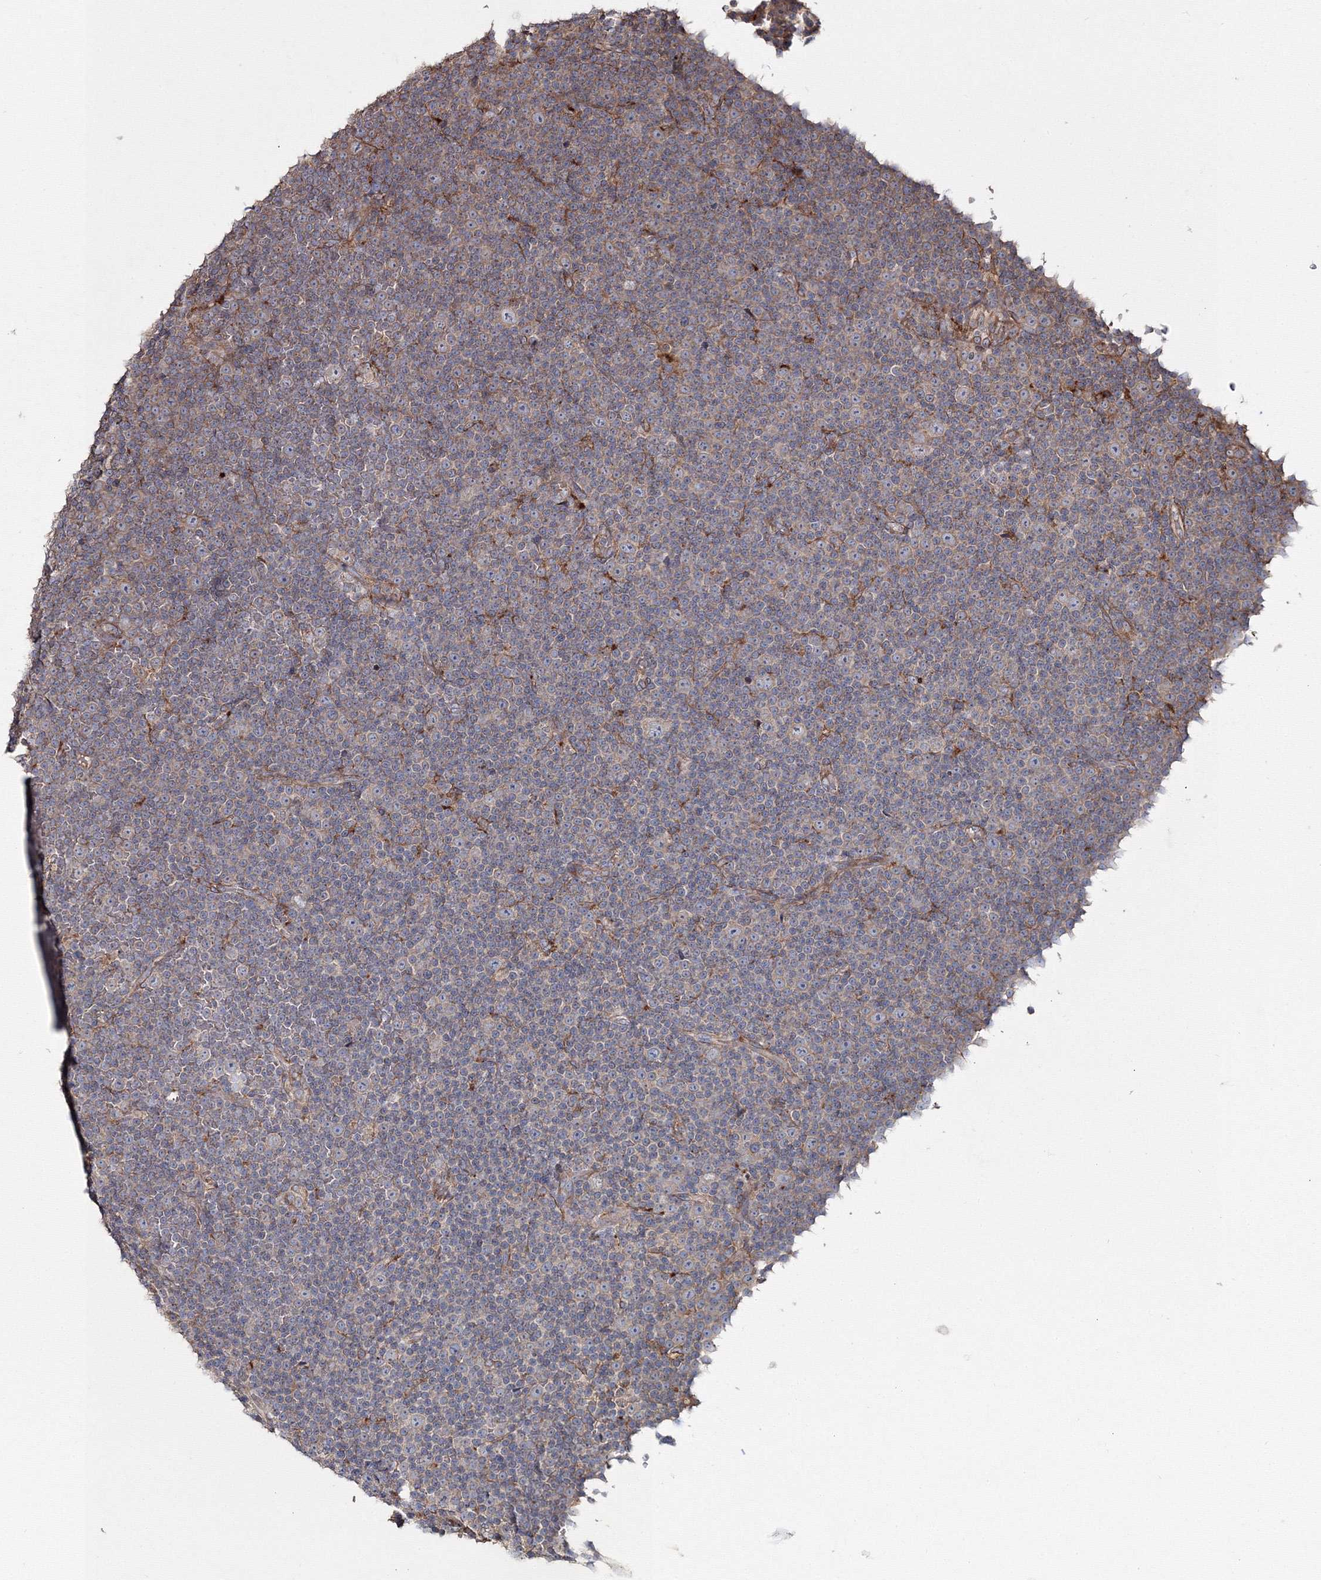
{"staining": {"intensity": "weak", "quantity": "<25%", "location": "cytoplasmic/membranous"}, "tissue": "lymphoma", "cell_type": "Tumor cells", "image_type": "cancer", "snomed": [{"axis": "morphology", "description": "Malignant lymphoma, non-Hodgkin's type, Low grade"}, {"axis": "topography", "description": "Lymph node"}], "caption": "Tumor cells show no significant positivity in malignant lymphoma, non-Hodgkin's type (low-grade).", "gene": "DDO", "patient": {"sex": "female", "age": 67}}